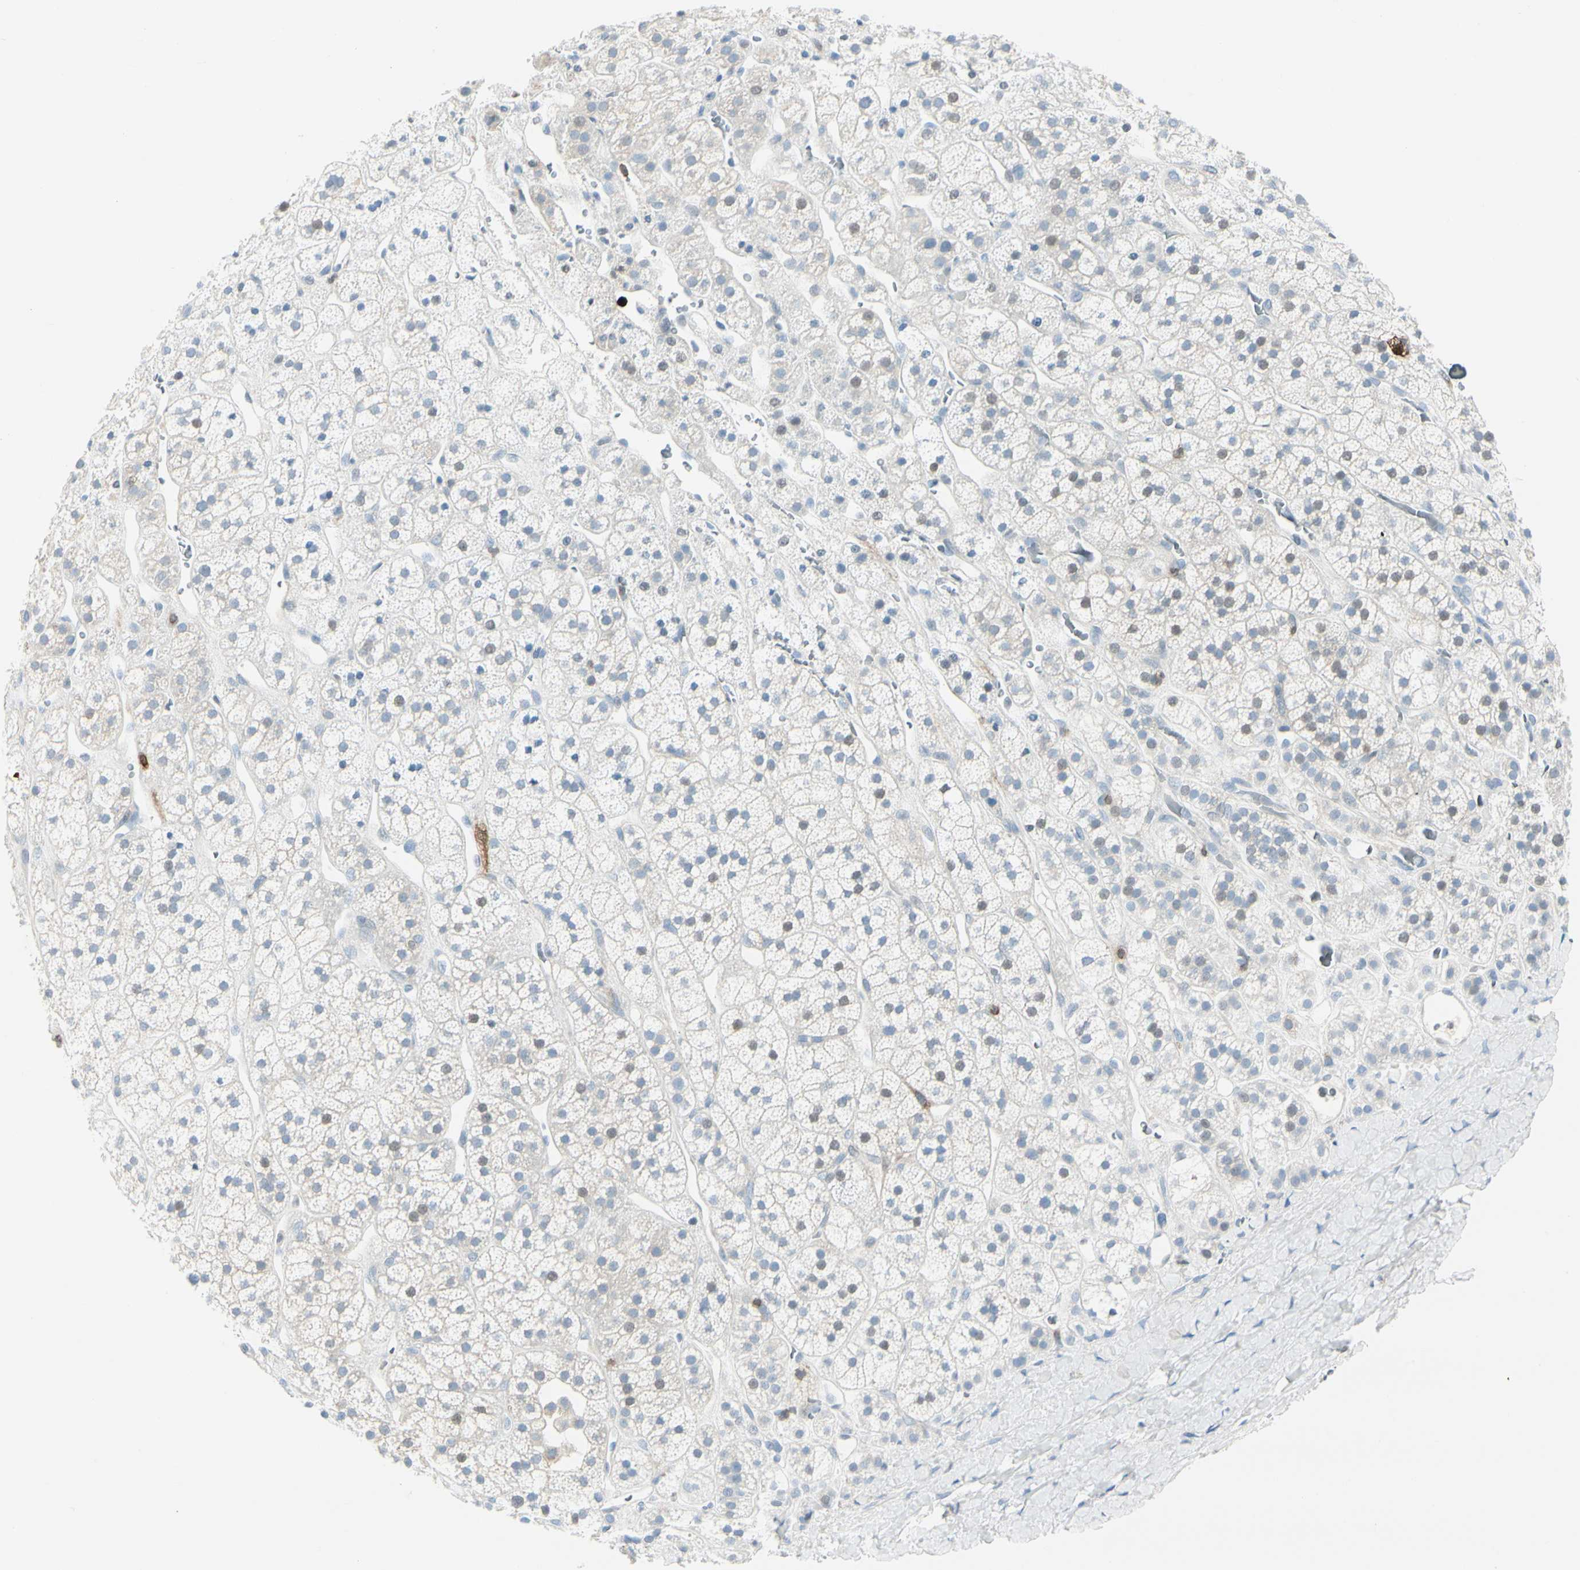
{"staining": {"intensity": "negative", "quantity": "none", "location": "none"}, "tissue": "adrenal gland", "cell_type": "Glandular cells", "image_type": "normal", "snomed": [{"axis": "morphology", "description": "Normal tissue, NOS"}, {"axis": "topography", "description": "Adrenal gland"}], "caption": "This is a histopathology image of immunohistochemistry (IHC) staining of benign adrenal gland, which shows no expression in glandular cells. (DAB (3,3'-diaminobenzidine) immunohistochemistry (IHC) visualized using brightfield microscopy, high magnification).", "gene": "TRAF1", "patient": {"sex": "male", "age": 56}}